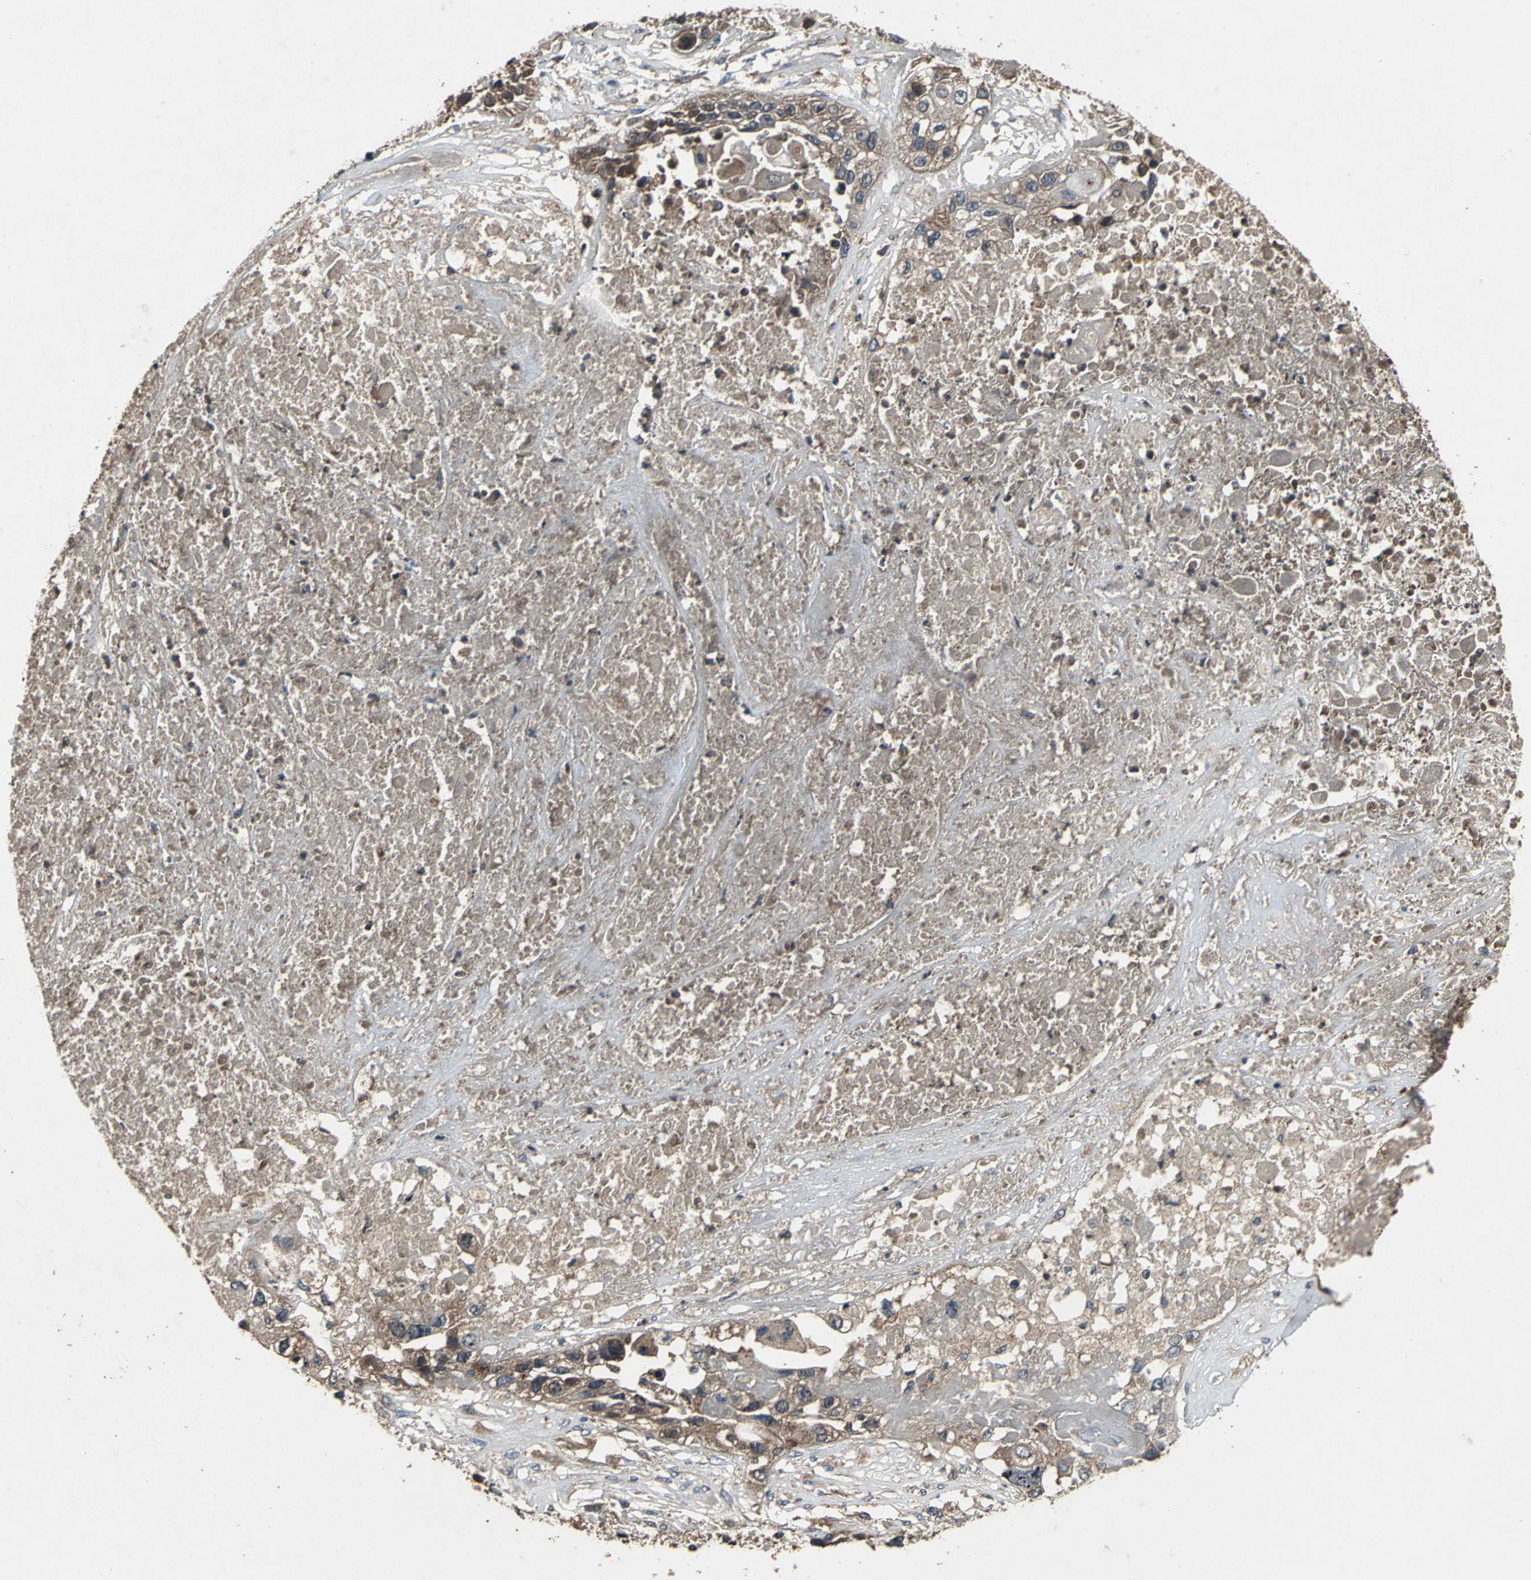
{"staining": {"intensity": "strong", "quantity": ">75%", "location": "cytoplasmic/membranous"}, "tissue": "lung cancer", "cell_type": "Tumor cells", "image_type": "cancer", "snomed": [{"axis": "morphology", "description": "Squamous cell carcinoma, NOS"}, {"axis": "topography", "description": "Lung"}], "caption": "DAB immunohistochemical staining of human lung squamous cell carcinoma displays strong cytoplasmic/membranous protein expression in about >75% of tumor cells.", "gene": "ZNF608", "patient": {"sex": "male", "age": 71}}